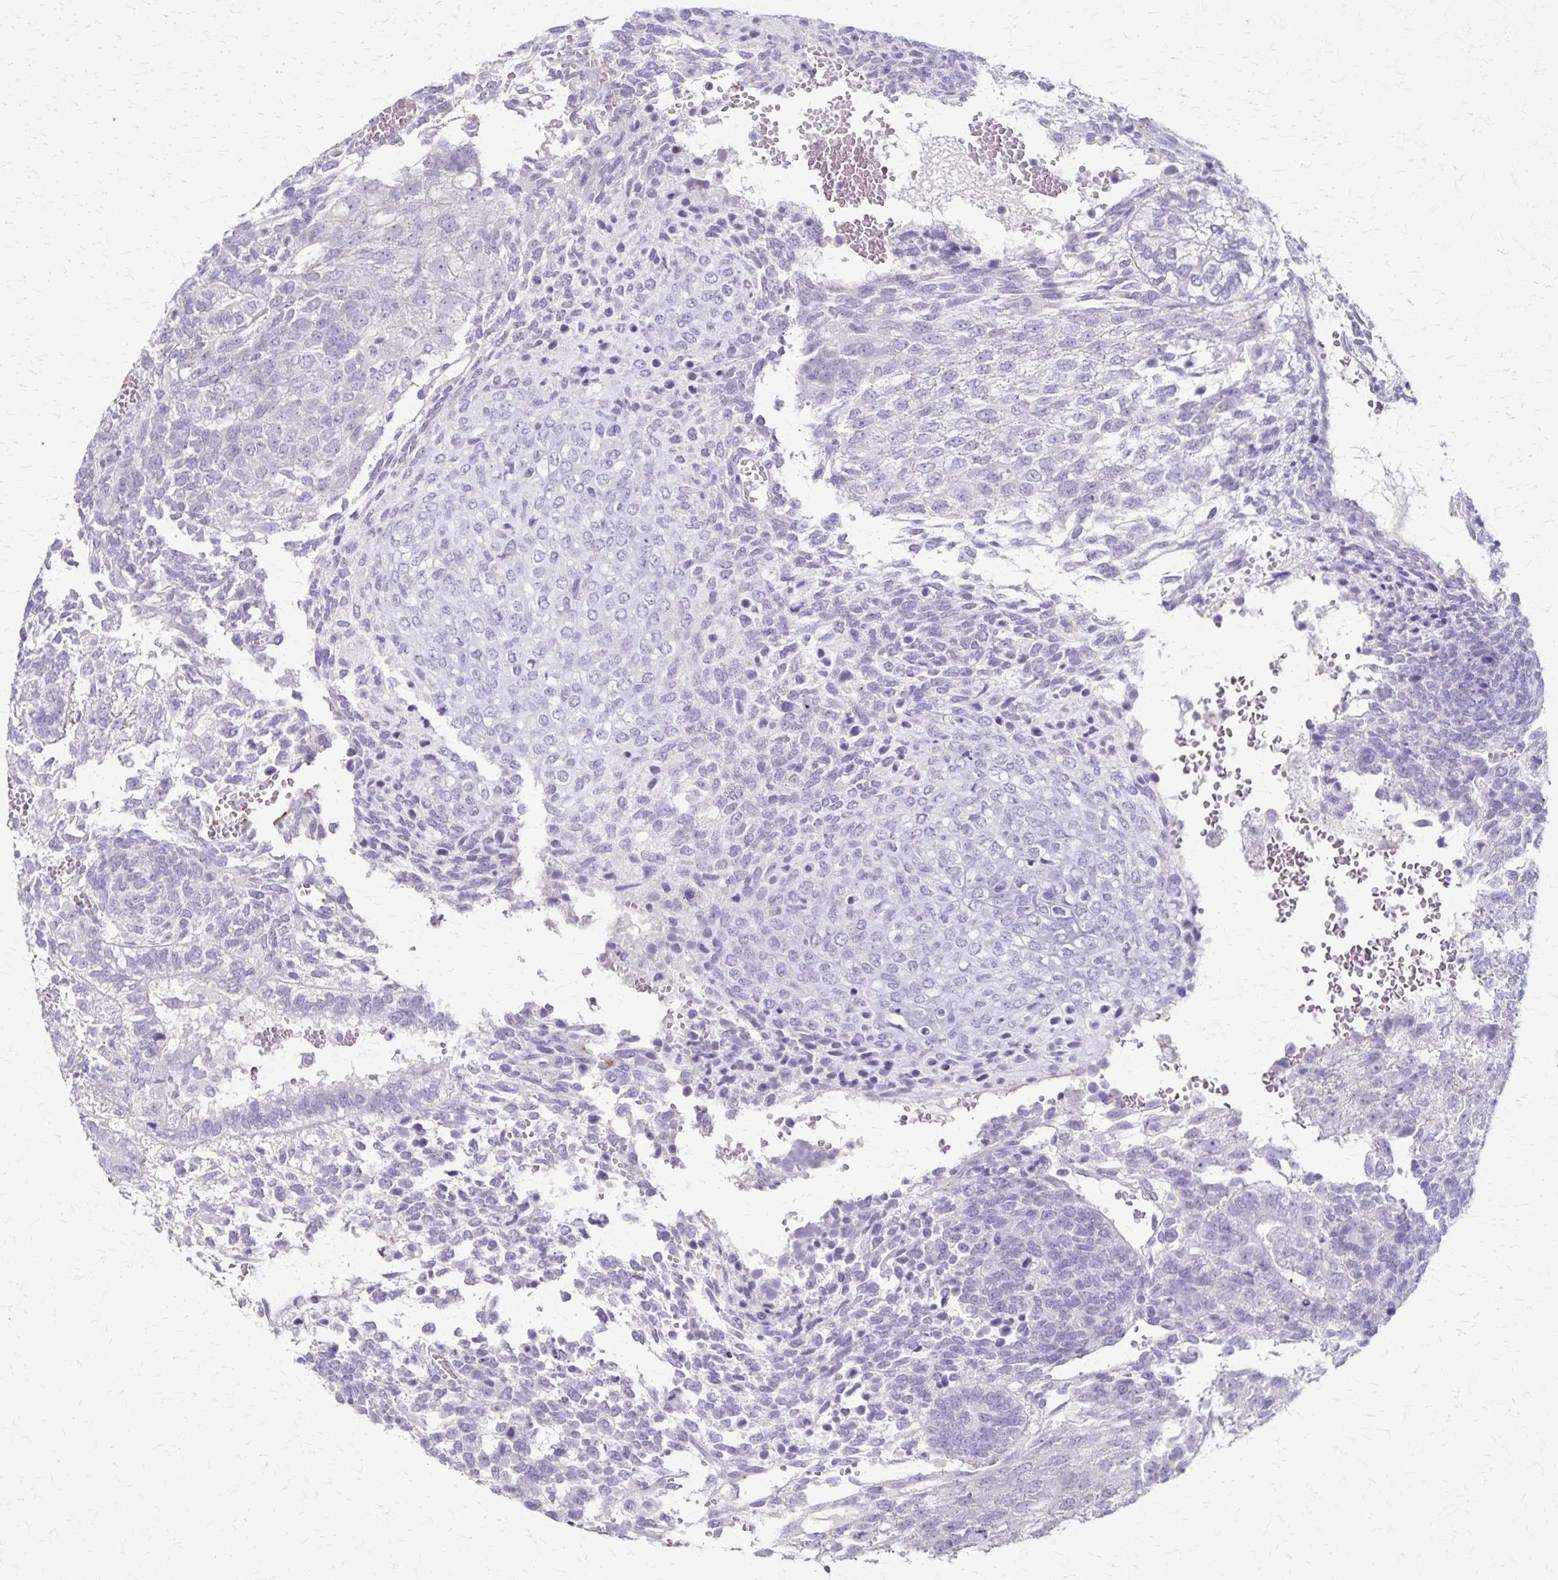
{"staining": {"intensity": "negative", "quantity": "none", "location": "none"}, "tissue": "testis cancer", "cell_type": "Tumor cells", "image_type": "cancer", "snomed": [{"axis": "morphology", "description": "Normal tissue, NOS"}, {"axis": "morphology", "description": "Carcinoma, Embryonal, NOS"}, {"axis": "topography", "description": "Testis"}, {"axis": "topography", "description": "Epididymis"}], "caption": "An image of human testis embryonal carcinoma is negative for staining in tumor cells.", "gene": "RASL10B", "patient": {"sex": "male", "age": 23}}